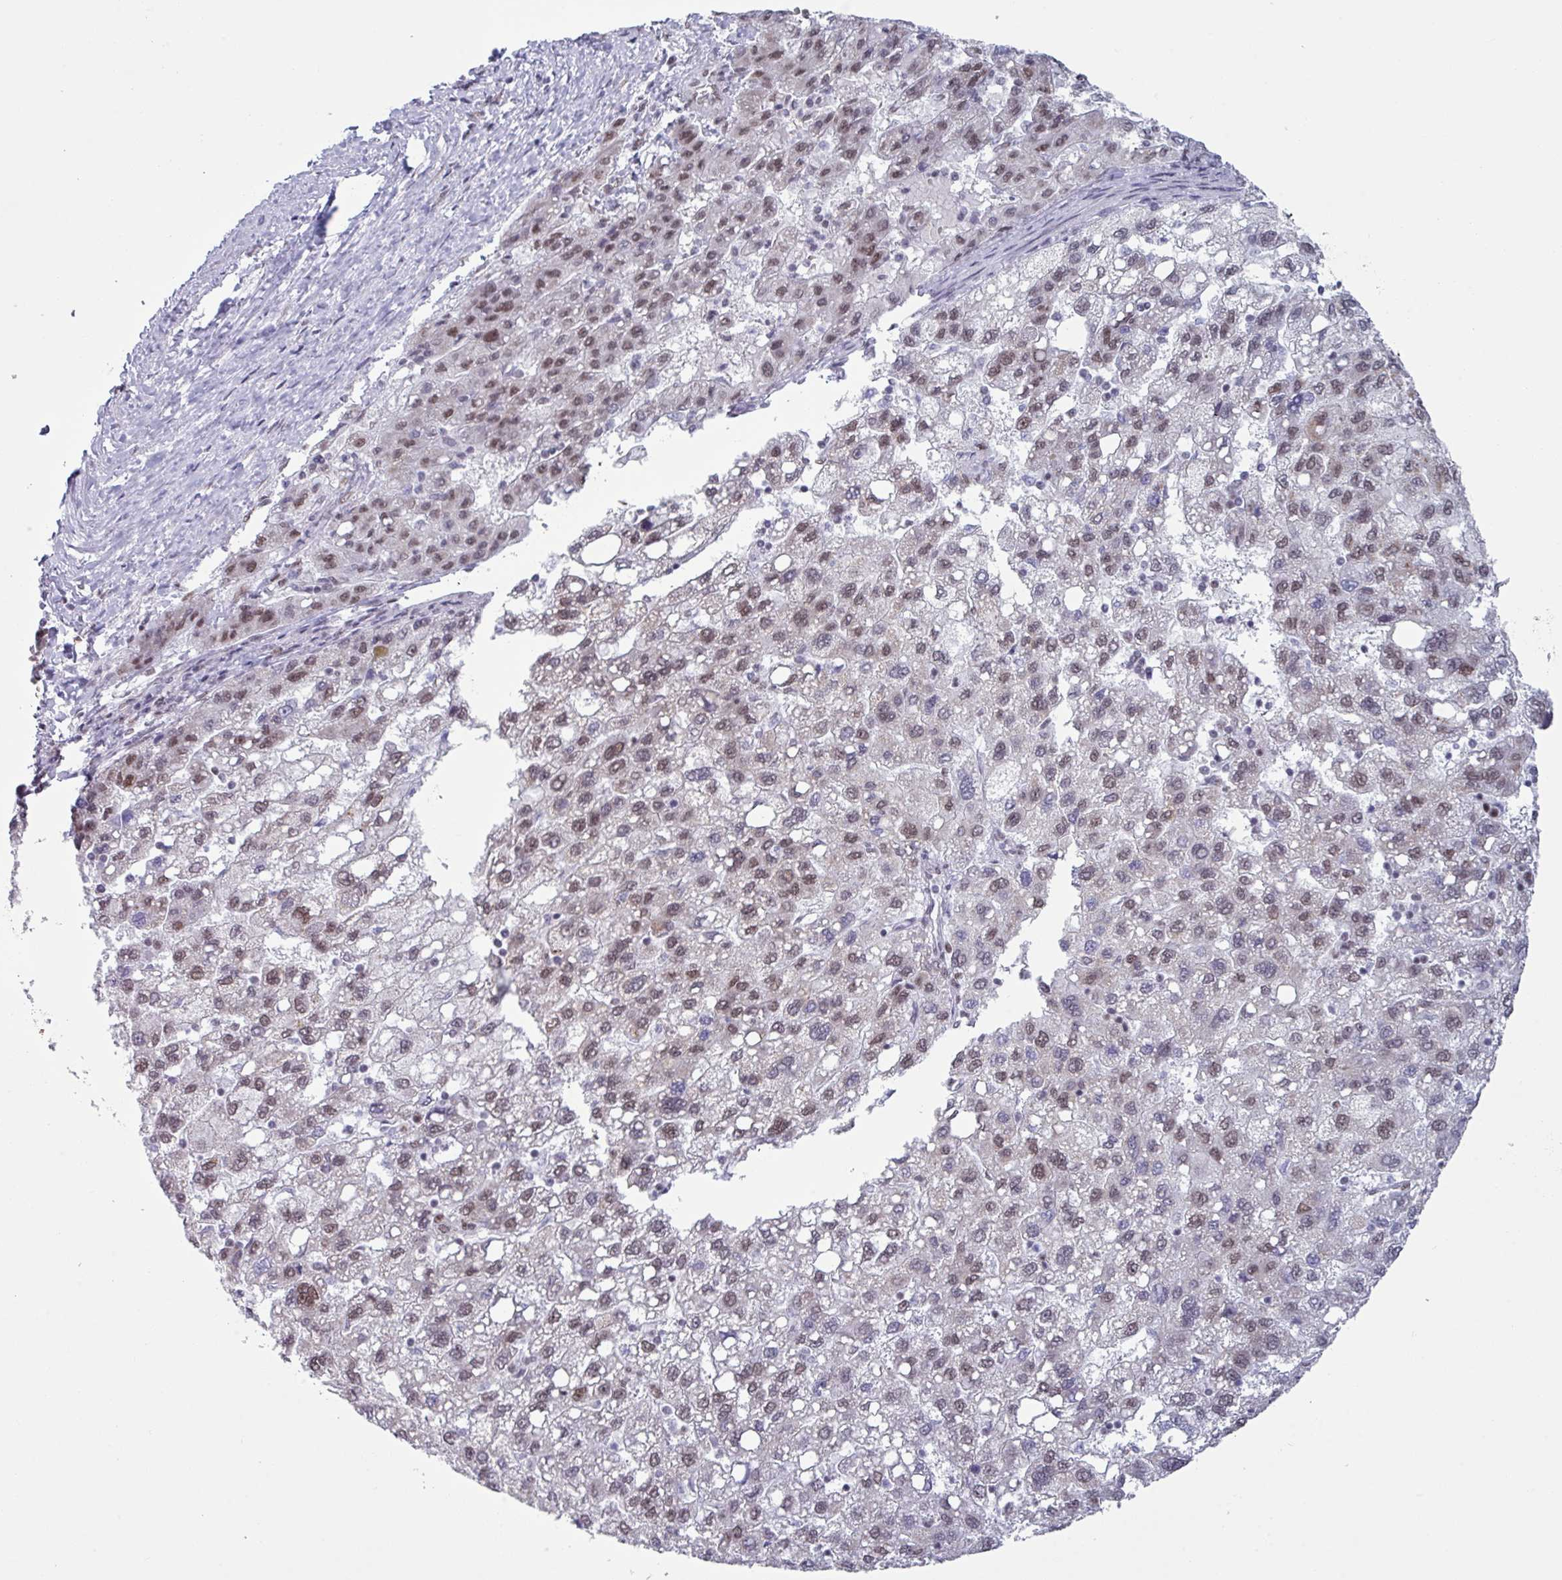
{"staining": {"intensity": "weak", "quantity": "25%-75%", "location": "nuclear"}, "tissue": "liver cancer", "cell_type": "Tumor cells", "image_type": "cancer", "snomed": [{"axis": "morphology", "description": "Carcinoma, Hepatocellular, NOS"}, {"axis": "topography", "description": "Liver"}], "caption": "IHC of human liver cancer (hepatocellular carcinoma) reveals low levels of weak nuclear expression in about 25%-75% of tumor cells.", "gene": "PUF60", "patient": {"sex": "female", "age": 82}}